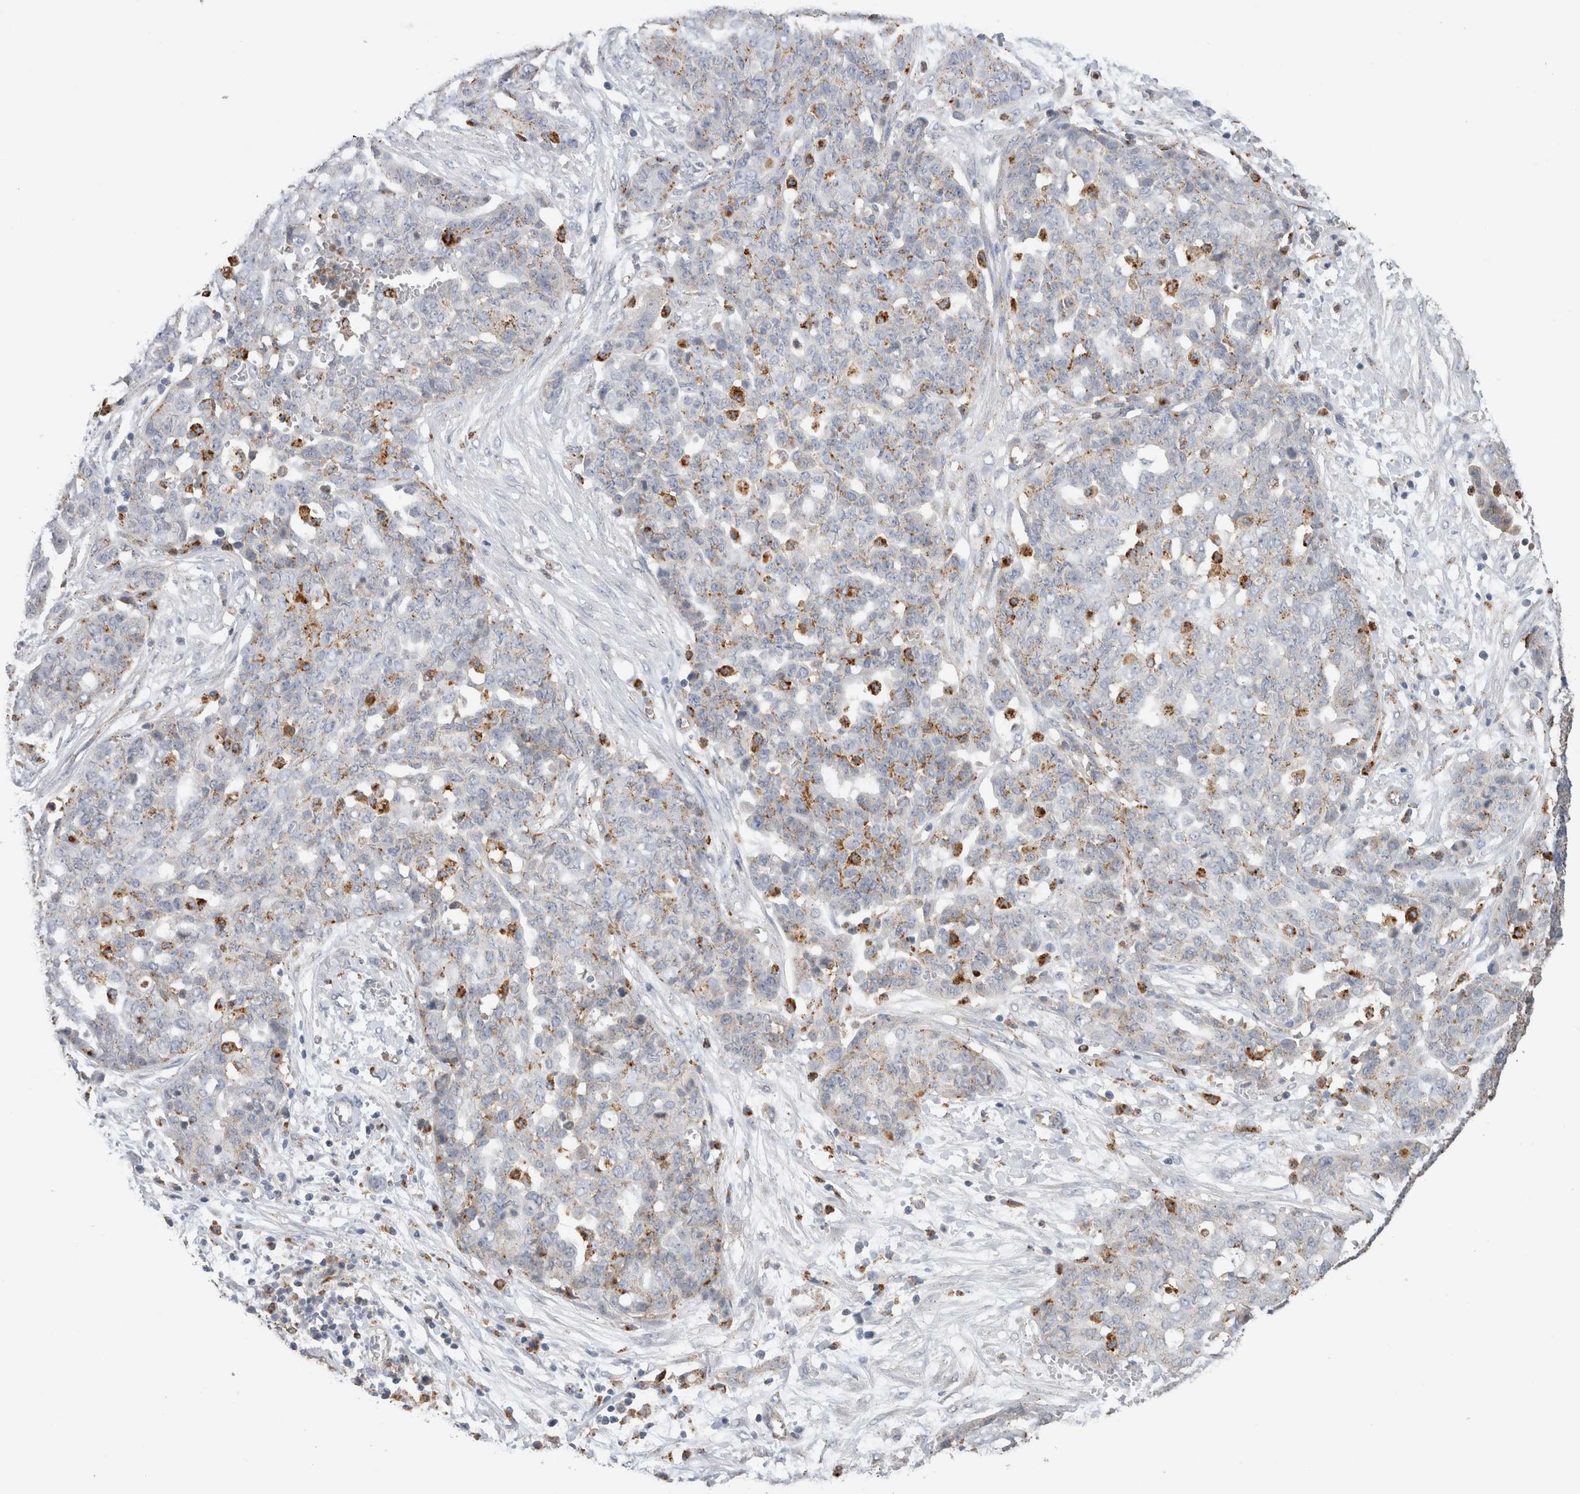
{"staining": {"intensity": "moderate", "quantity": "<25%", "location": "cytoplasmic/membranous"}, "tissue": "ovarian cancer", "cell_type": "Tumor cells", "image_type": "cancer", "snomed": [{"axis": "morphology", "description": "Cystadenocarcinoma, serous, NOS"}, {"axis": "topography", "description": "Soft tissue"}, {"axis": "topography", "description": "Ovary"}], "caption": "Moderate cytoplasmic/membranous protein expression is present in approximately <25% of tumor cells in ovarian serous cystadenocarcinoma. (DAB = brown stain, brightfield microscopy at high magnification).", "gene": "GNS", "patient": {"sex": "female", "age": 57}}